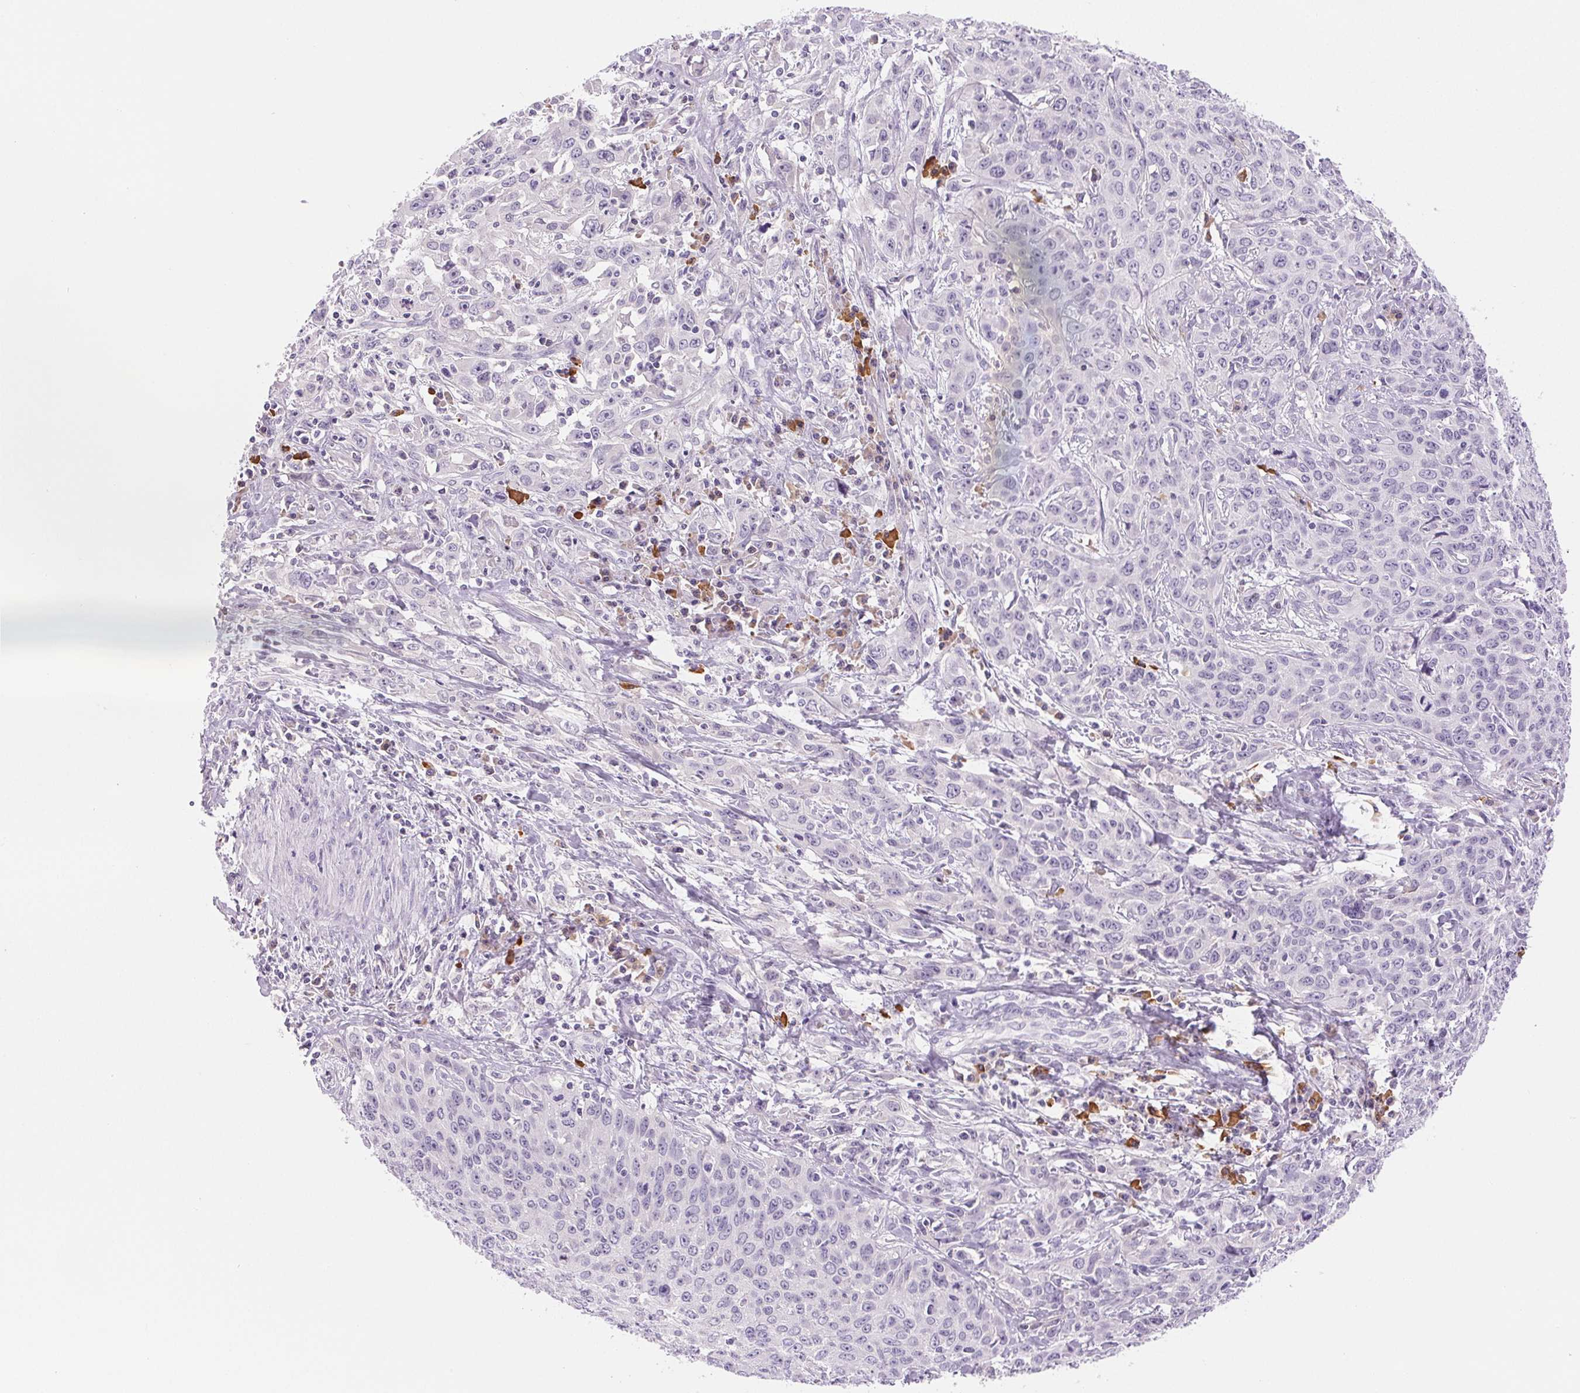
{"staining": {"intensity": "negative", "quantity": "none", "location": "none"}, "tissue": "cervical cancer", "cell_type": "Tumor cells", "image_type": "cancer", "snomed": [{"axis": "morphology", "description": "Squamous cell carcinoma, NOS"}, {"axis": "topography", "description": "Cervix"}], "caption": "IHC of cervical cancer (squamous cell carcinoma) reveals no staining in tumor cells. Nuclei are stained in blue.", "gene": "IFIT1B", "patient": {"sex": "female", "age": 38}}